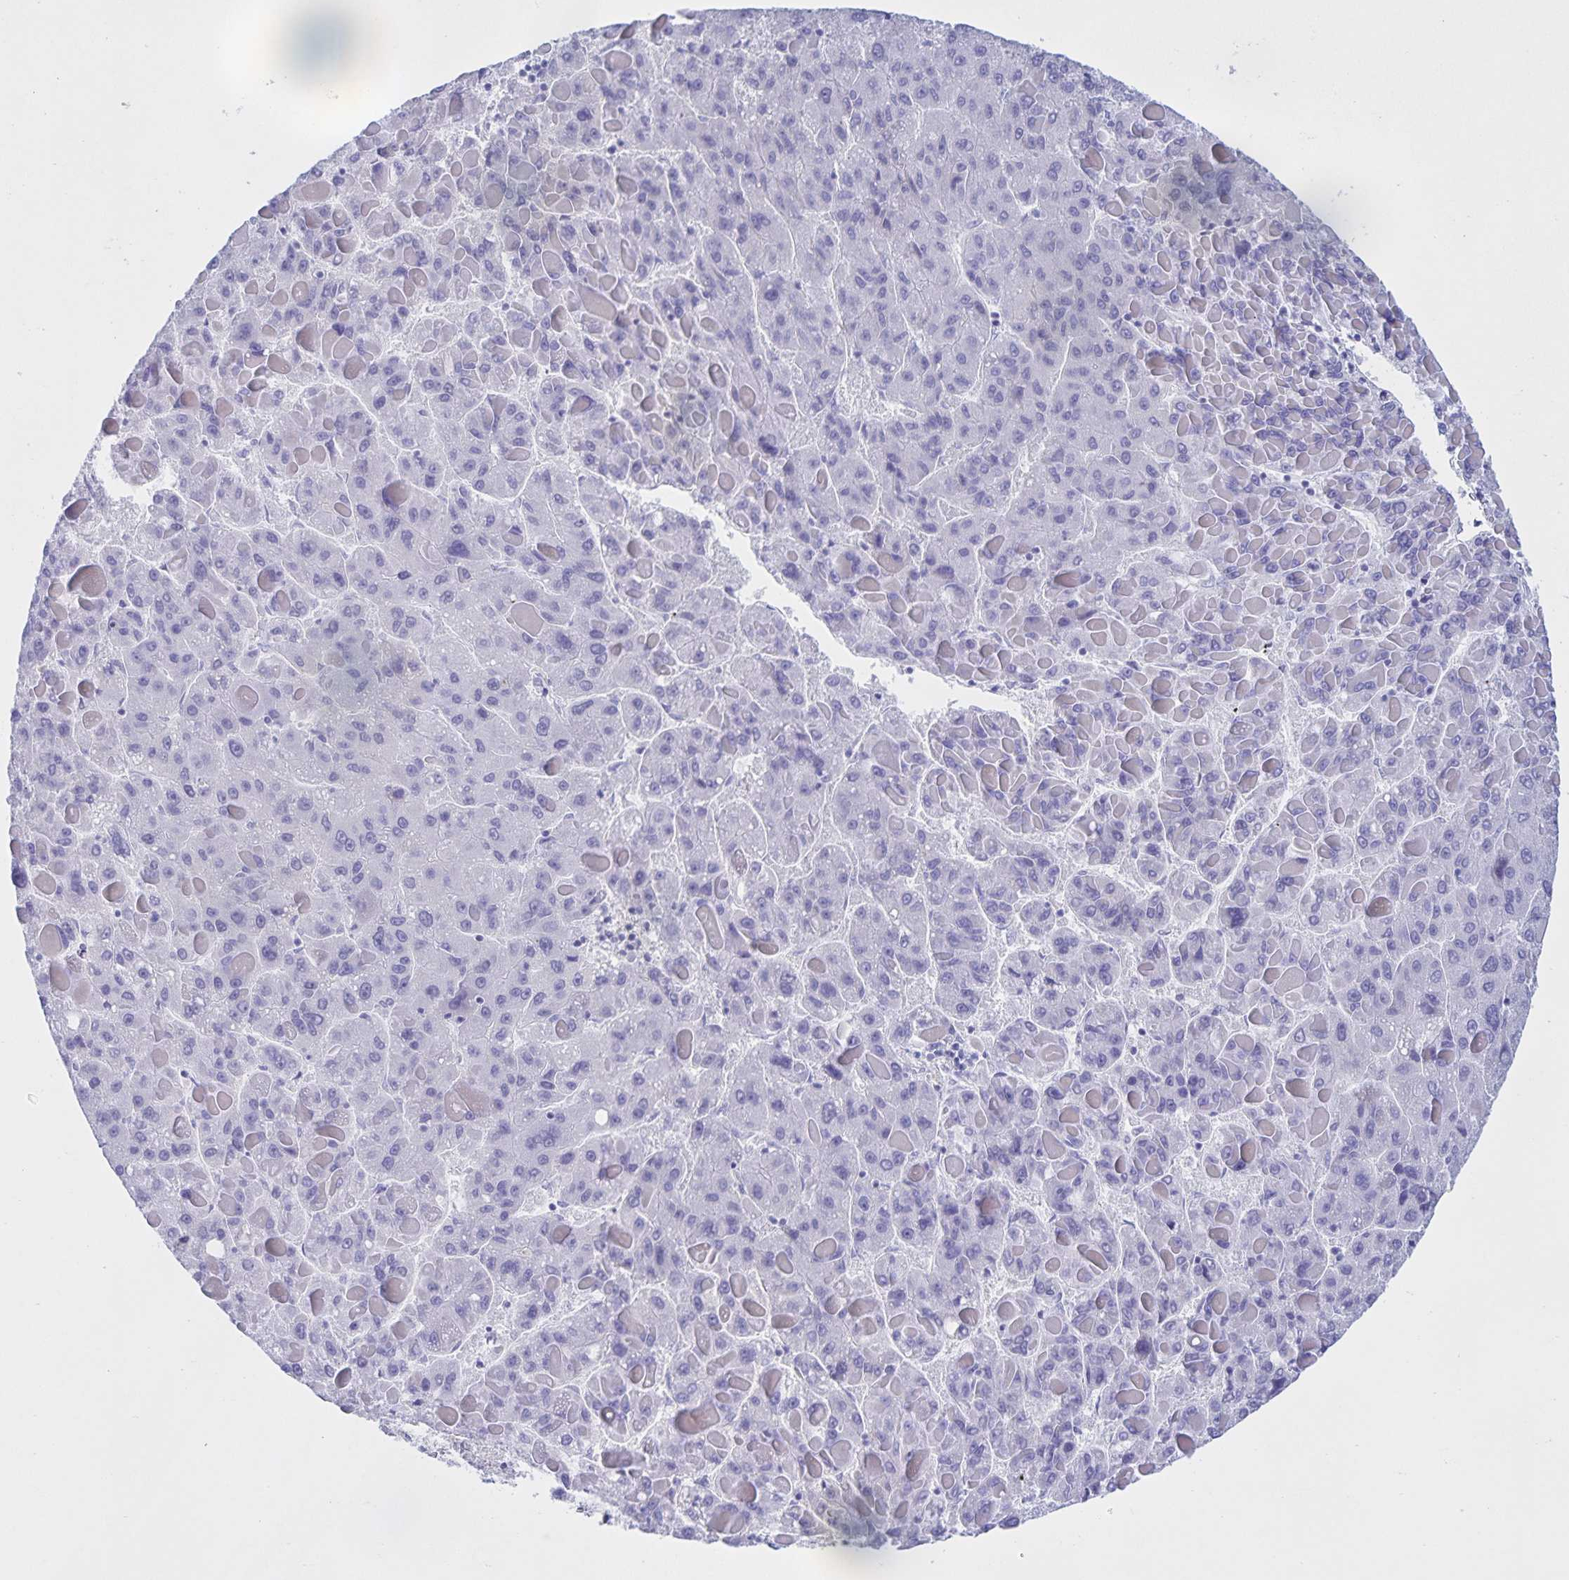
{"staining": {"intensity": "negative", "quantity": "none", "location": "none"}, "tissue": "liver cancer", "cell_type": "Tumor cells", "image_type": "cancer", "snomed": [{"axis": "morphology", "description": "Carcinoma, Hepatocellular, NOS"}, {"axis": "topography", "description": "Liver"}], "caption": "This is an immunohistochemistry (IHC) micrograph of liver cancer. There is no expression in tumor cells.", "gene": "CATSPER4", "patient": {"sex": "female", "age": 82}}